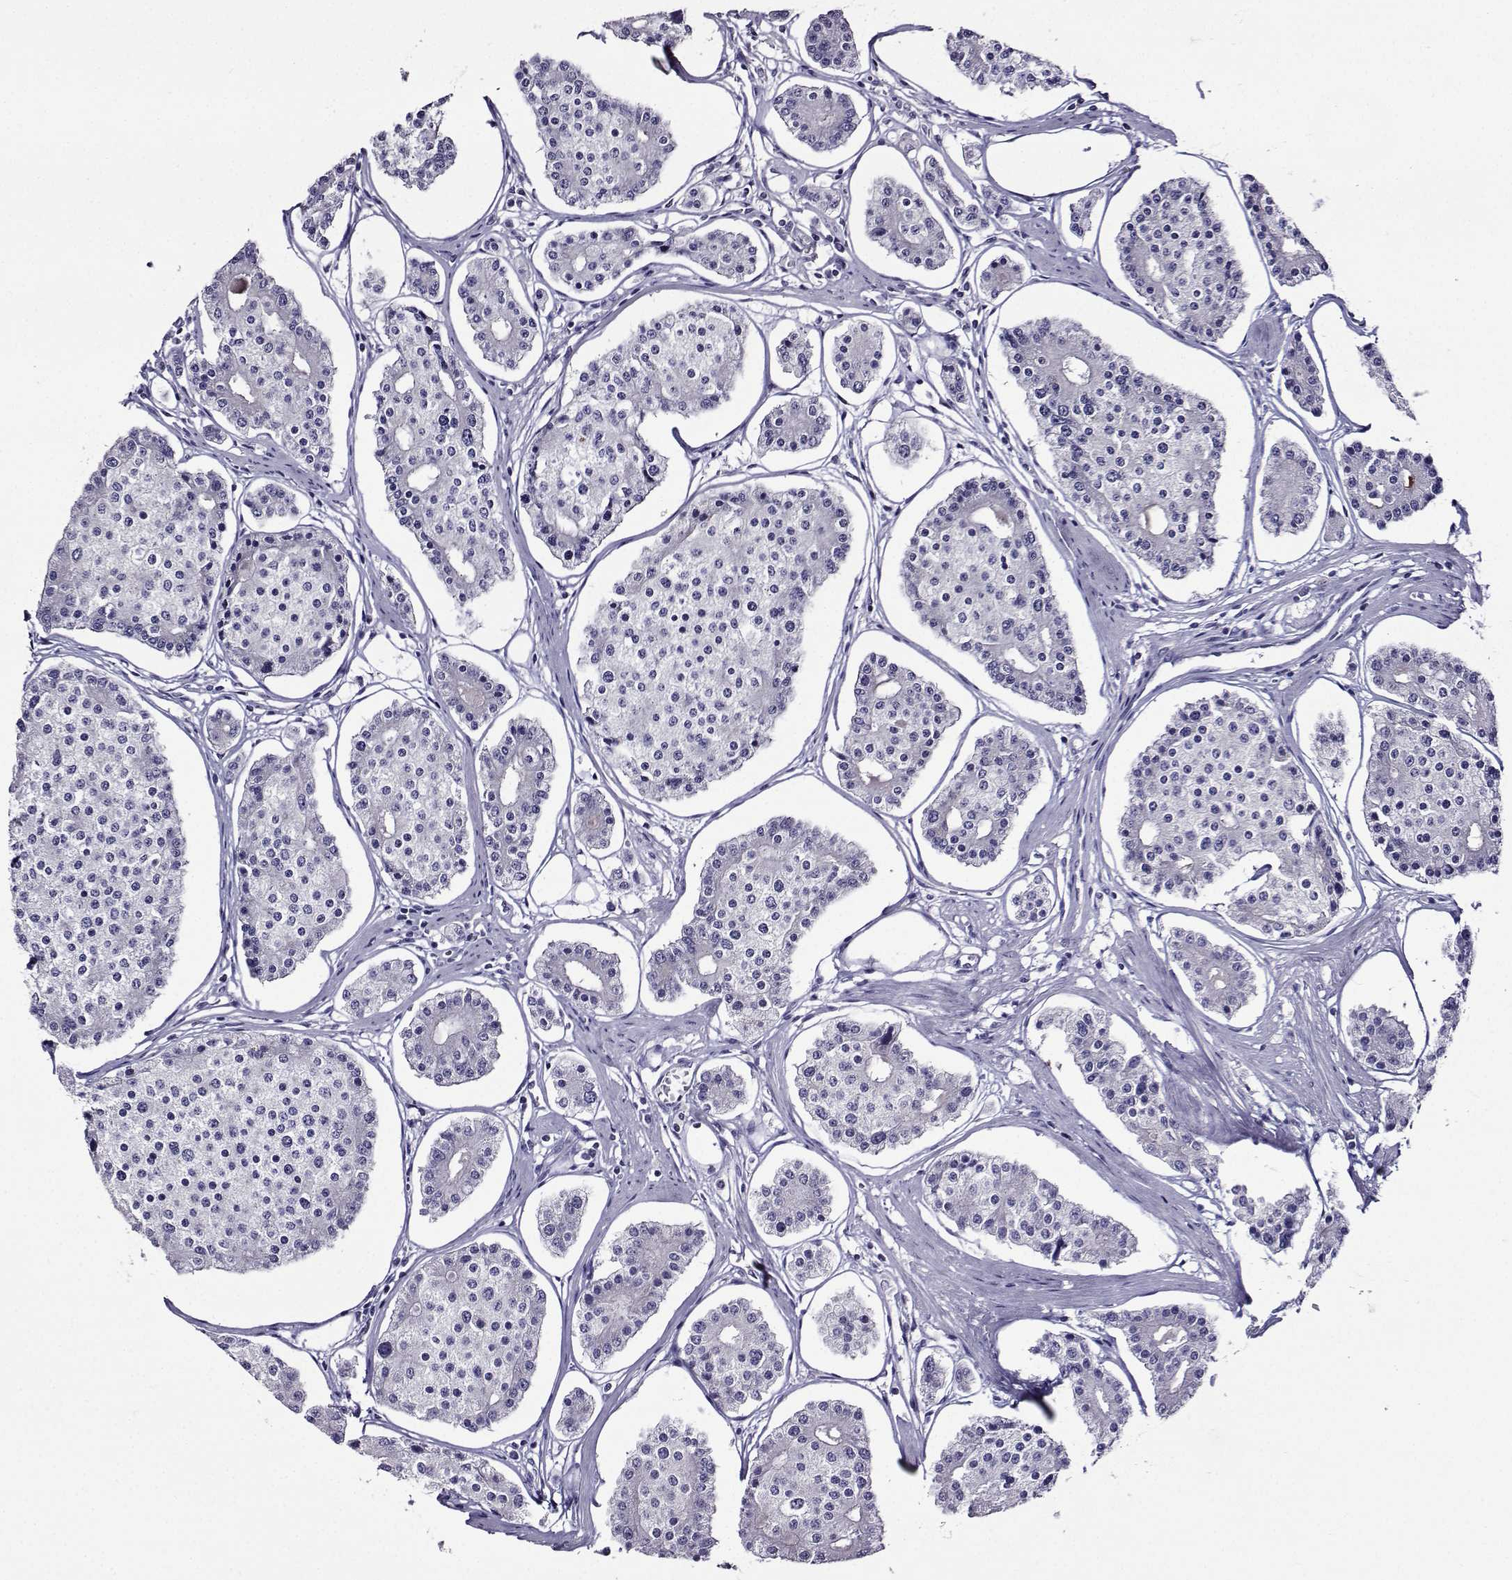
{"staining": {"intensity": "negative", "quantity": "none", "location": "none"}, "tissue": "carcinoid", "cell_type": "Tumor cells", "image_type": "cancer", "snomed": [{"axis": "morphology", "description": "Carcinoid, malignant, NOS"}, {"axis": "topography", "description": "Small intestine"}], "caption": "Tumor cells are negative for brown protein staining in carcinoid (malignant).", "gene": "TMEM266", "patient": {"sex": "female", "age": 65}}